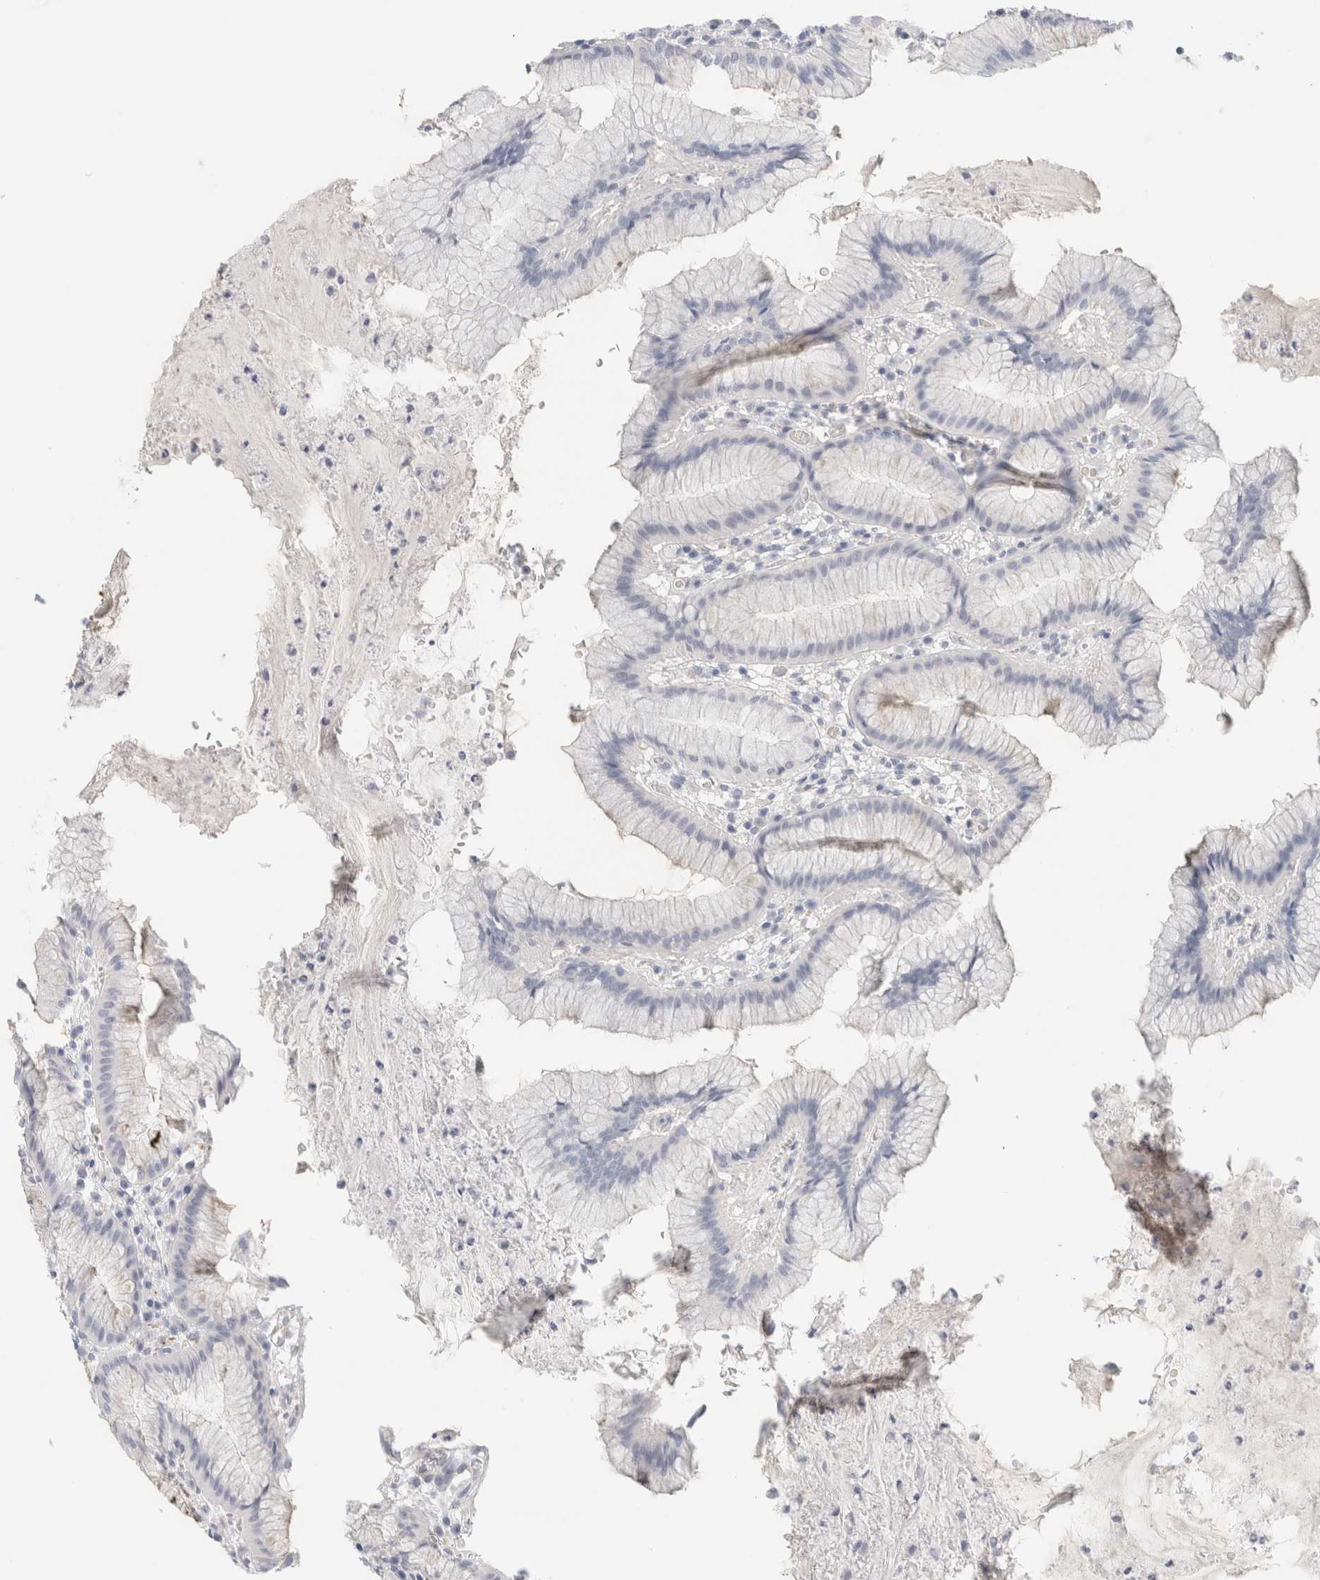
{"staining": {"intensity": "negative", "quantity": "none", "location": "none"}, "tissue": "stomach", "cell_type": "Glandular cells", "image_type": "normal", "snomed": [{"axis": "morphology", "description": "Normal tissue, NOS"}, {"axis": "topography", "description": "Stomach"}], "caption": "High power microscopy histopathology image of an immunohistochemistry (IHC) image of normal stomach, revealing no significant positivity in glandular cells.", "gene": "RTN4", "patient": {"sex": "male", "age": 55}}